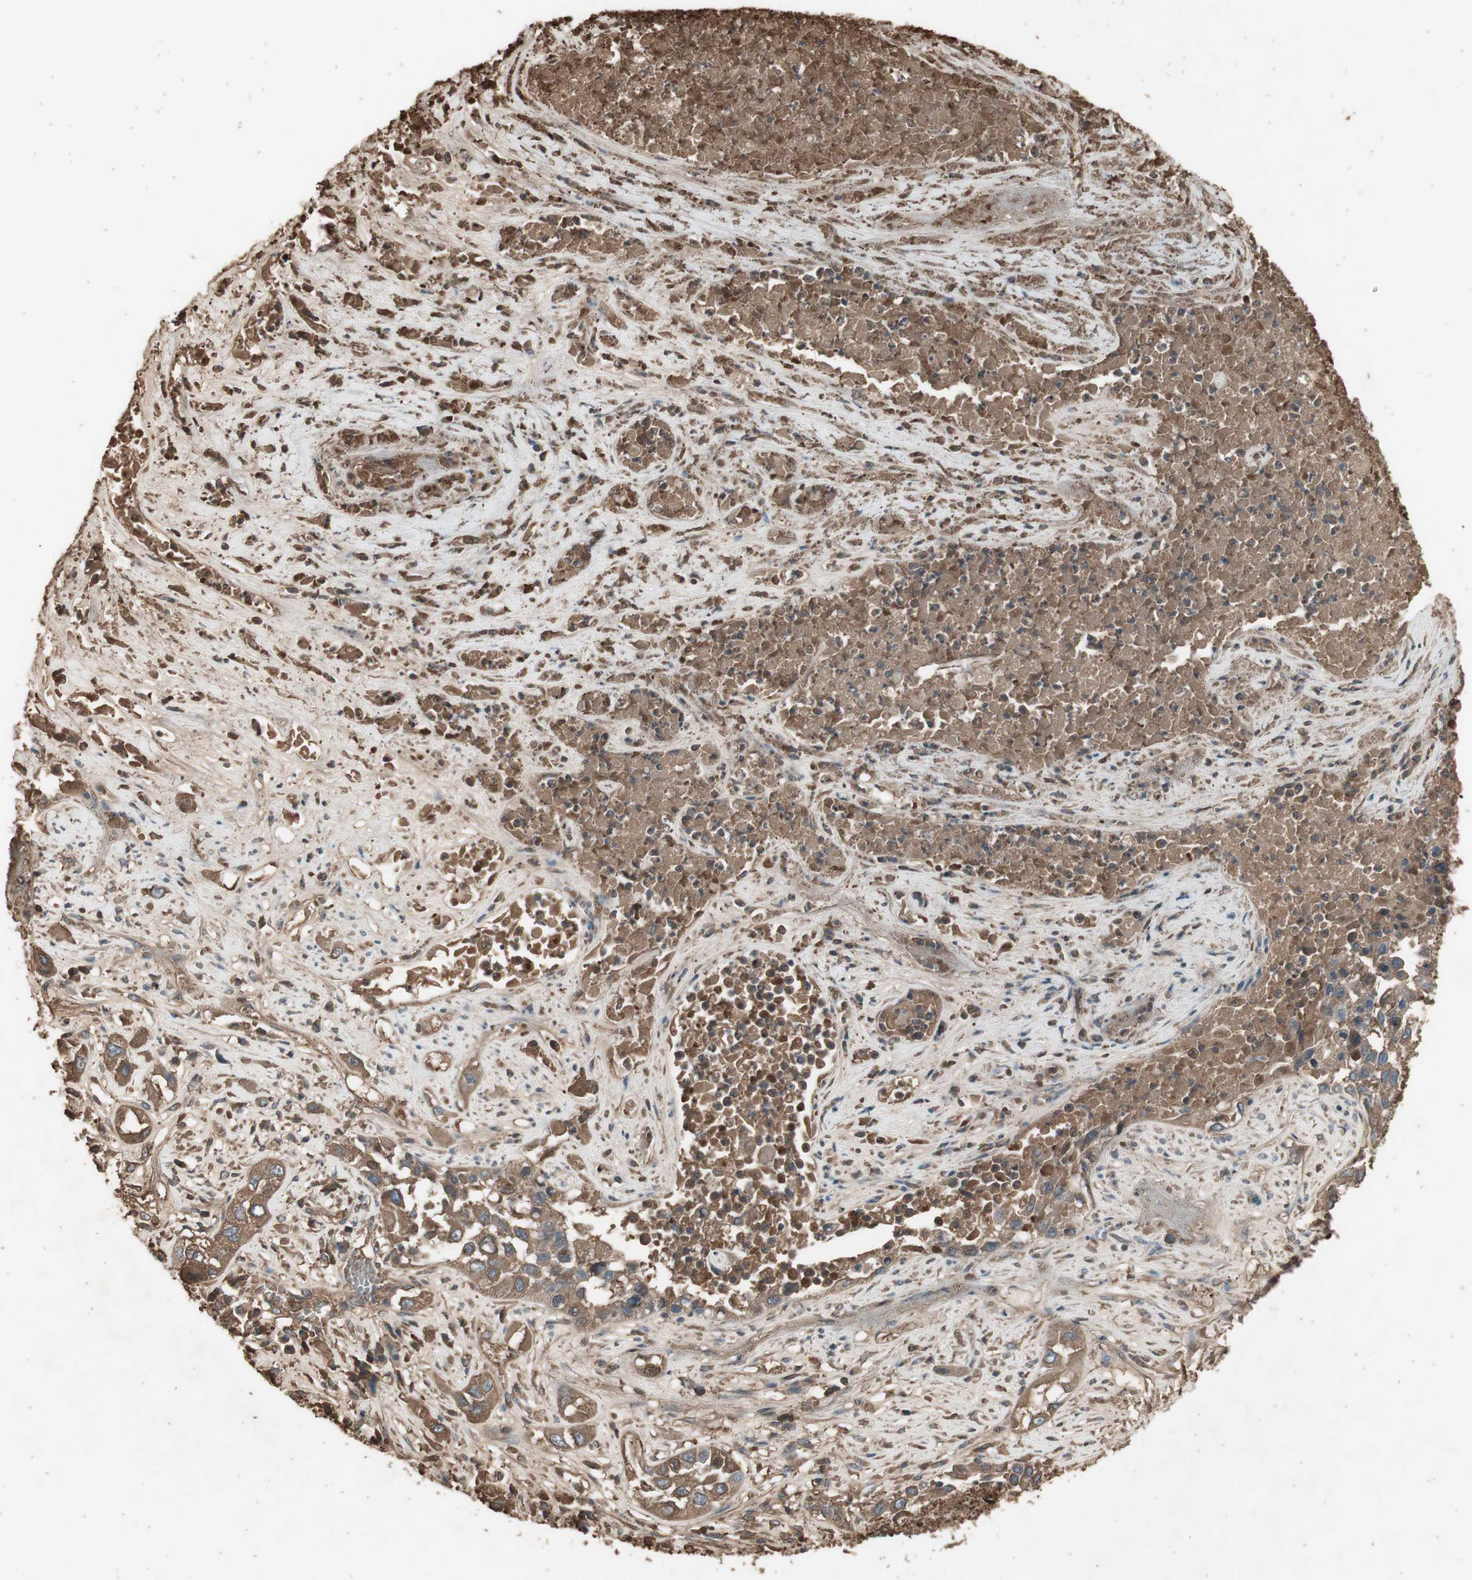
{"staining": {"intensity": "moderate", "quantity": ">75%", "location": "cytoplasmic/membranous"}, "tissue": "lung cancer", "cell_type": "Tumor cells", "image_type": "cancer", "snomed": [{"axis": "morphology", "description": "Squamous cell carcinoma, NOS"}, {"axis": "topography", "description": "Lung"}], "caption": "Protein positivity by IHC displays moderate cytoplasmic/membranous expression in approximately >75% of tumor cells in lung cancer (squamous cell carcinoma).", "gene": "MMP14", "patient": {"sex": "male", "age": 71}}